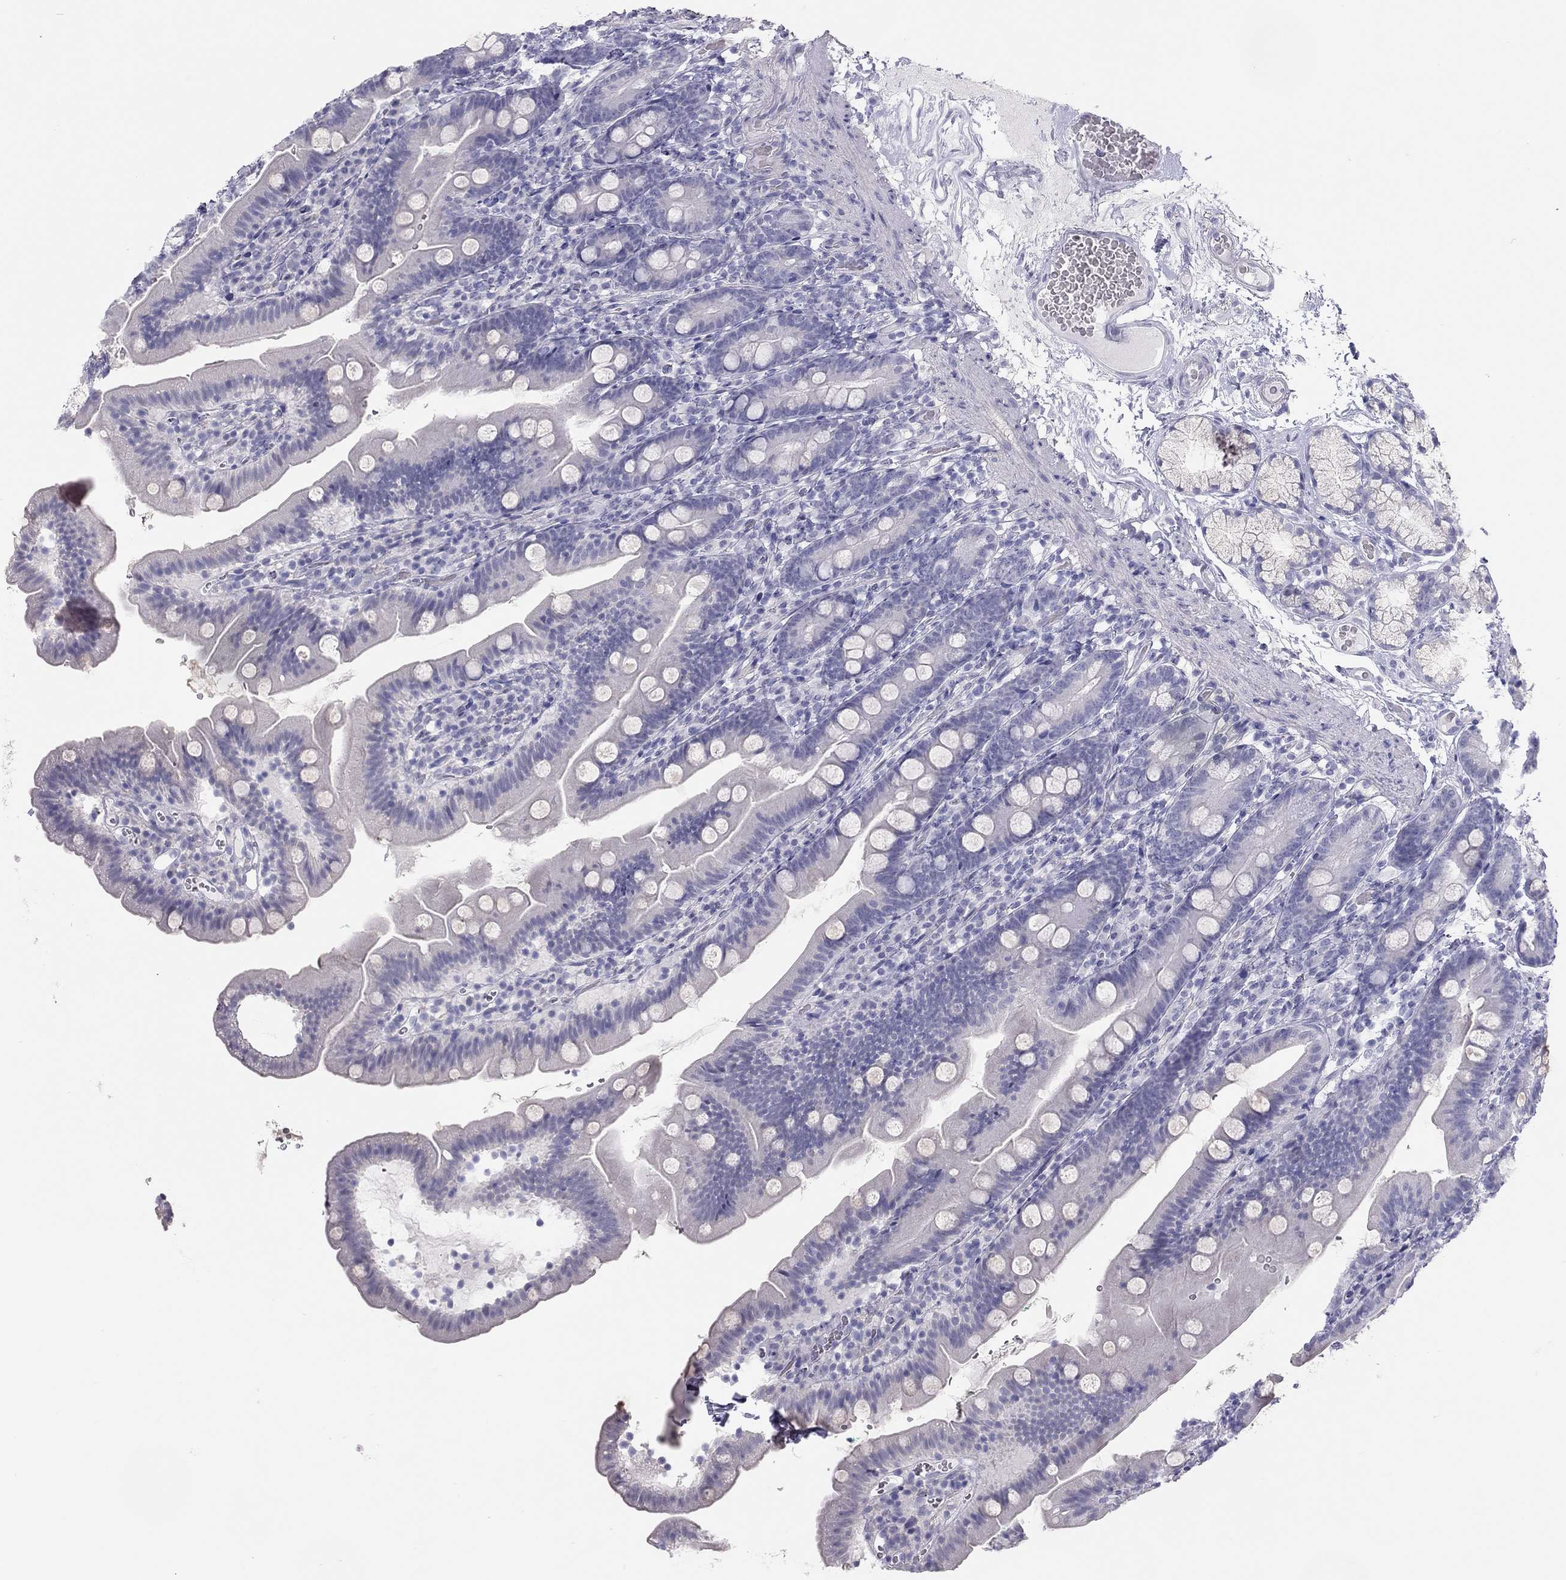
{"staining": {"intensity": "negative", "quantity": "none", "location": "none"}, "tissue": "duodenum", "cell_type": "Glandular cells", "image_type": "normal", "snomed": [{"axis": "morphology", "description": "Normal tissue, NOS"}, {"axis": "topography", "description": "Duodenum"}], "caption": "Benign duodenum was stained to show a protein in brown. There is no significant positivity in glandular cells. (Immunohistochemistry (ihc), brightfield microscopy, high magnification).", "gene": "SPATA12", "patient": {"sex": "female", "age": 67}}